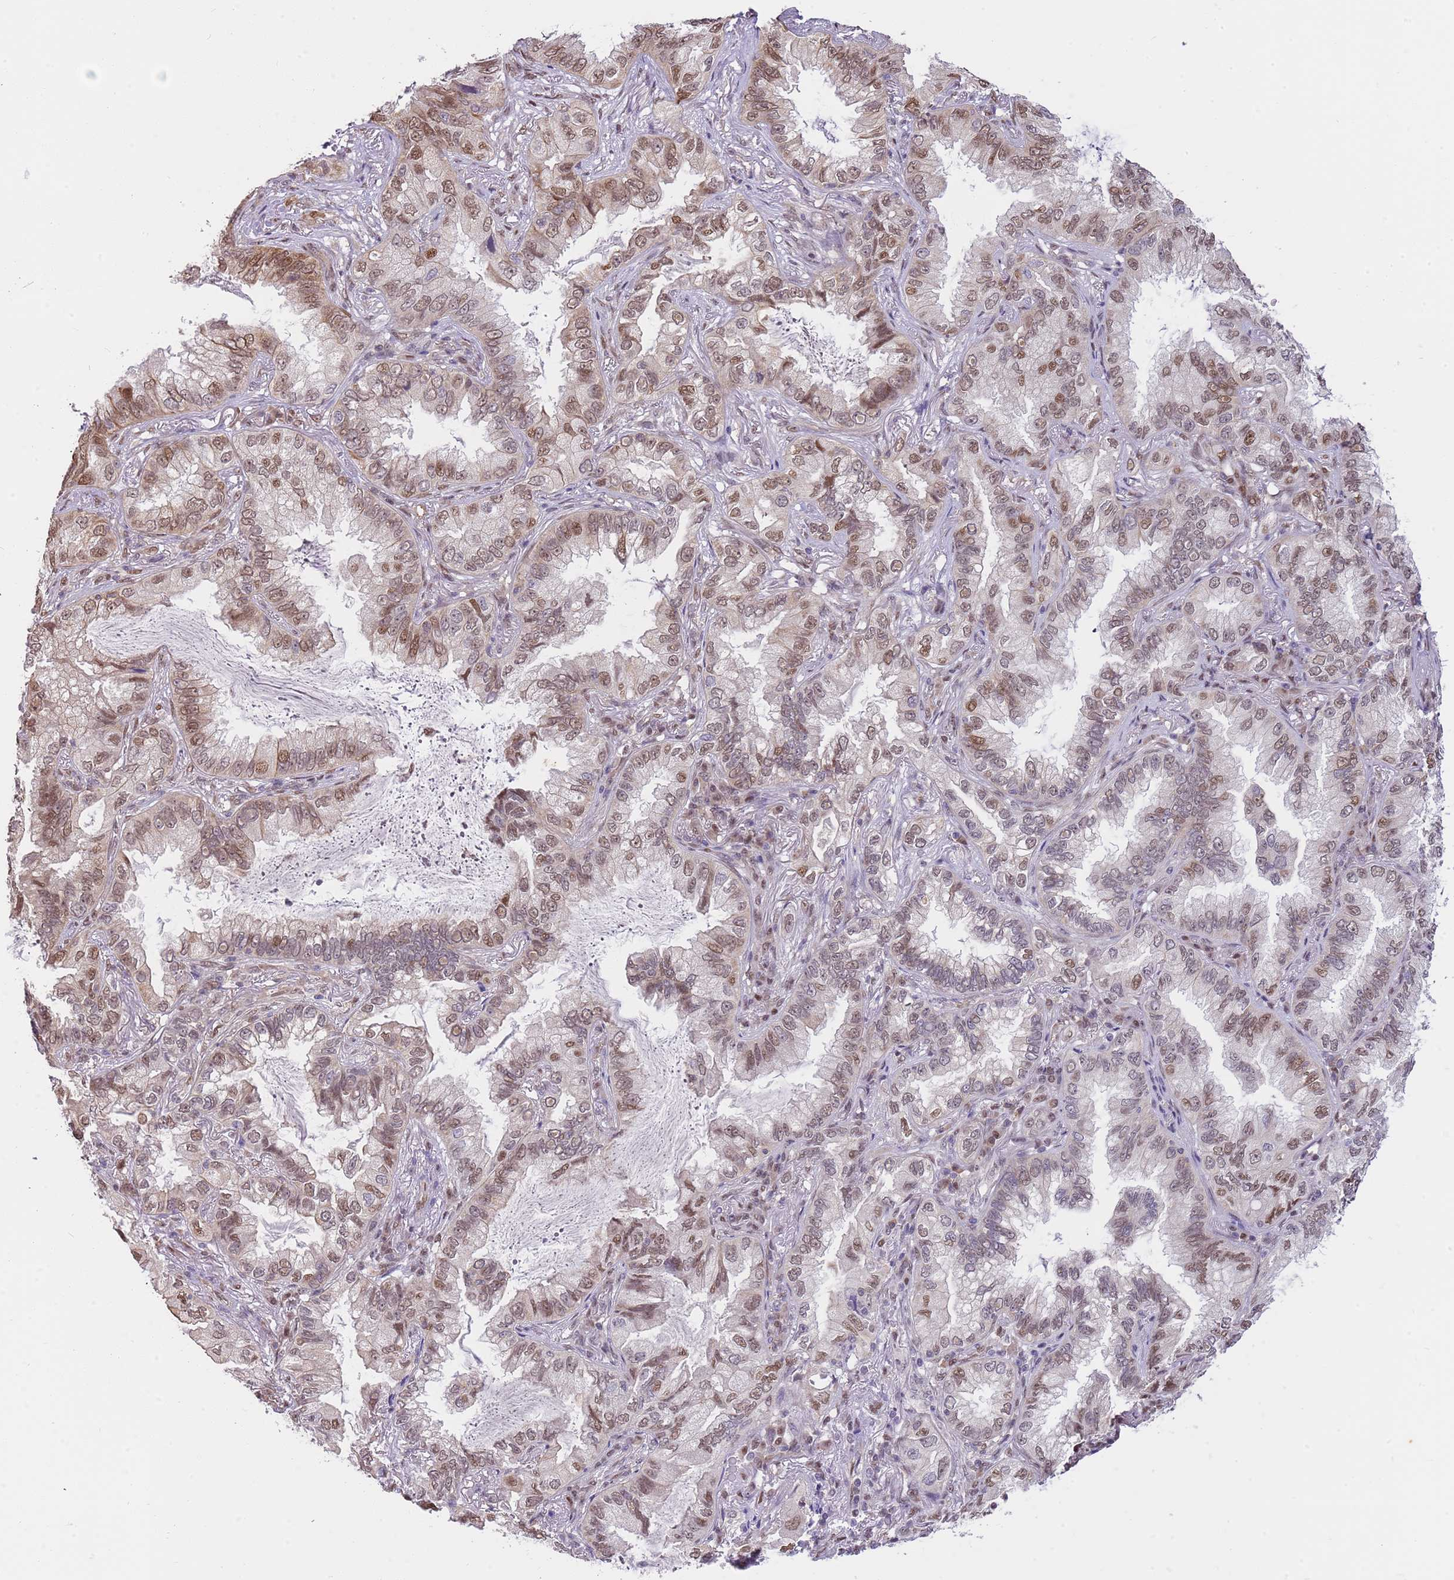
{"staining": {"intensity": "moderate", "quantity": ">75%", "location": "nuclear"}, "tissue": "lung cancer", "cell_type": "Tumor cells", "image_type": "cancer", "snomed": [{"axis": "morphology", "description": "Adenocarcinoma, NOS"}, {"axis": "topography", "description": "Lung"}], "caption": "Protein staining of lung adenocarcinoma tissue demonstrates moderate nuclear staining in approximately >75% of tumor cells.", "gene": "RFK", "patient": {"sex": "female", "age": 69}}